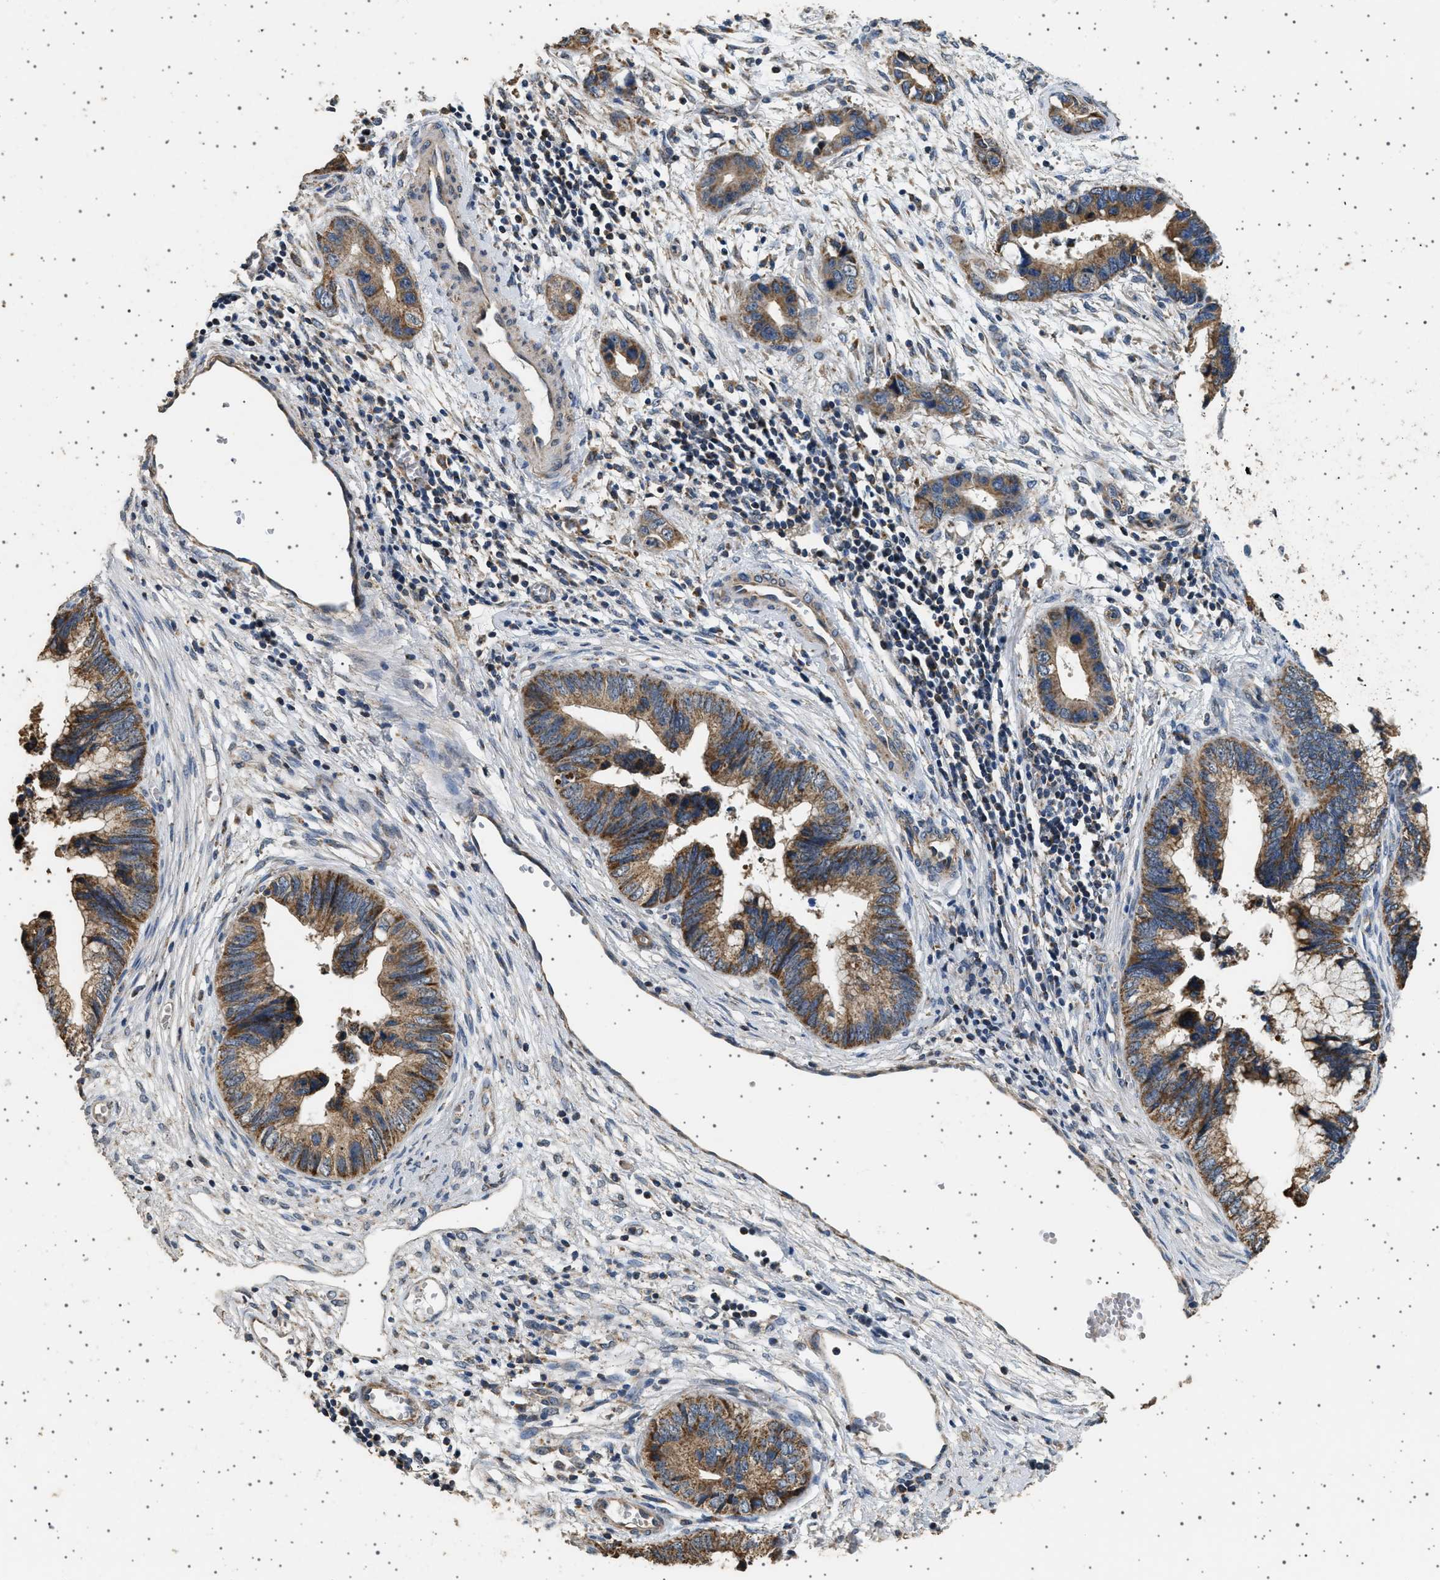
{"staining": {"intensity": "moderate", "quantity": ">75%", "location": "cytoplasmic/membranous"}, "tissue": "cervical cancer", "cell_type": "Tumor cells", "image_type": "cancer", "snomed": [{"axis": "morphology", "description": "Adenocarcinoma, NOS"}, {"axis": "topography", "description": "Cervix"}], "caption": "Adenocarcinoma (cervical) stained for a protein exhibits moderate cytoplasmic/membranous positivity in tumor cells.", "gene": "KCNA4", "patient": {"sex": "female", "age": 44}}